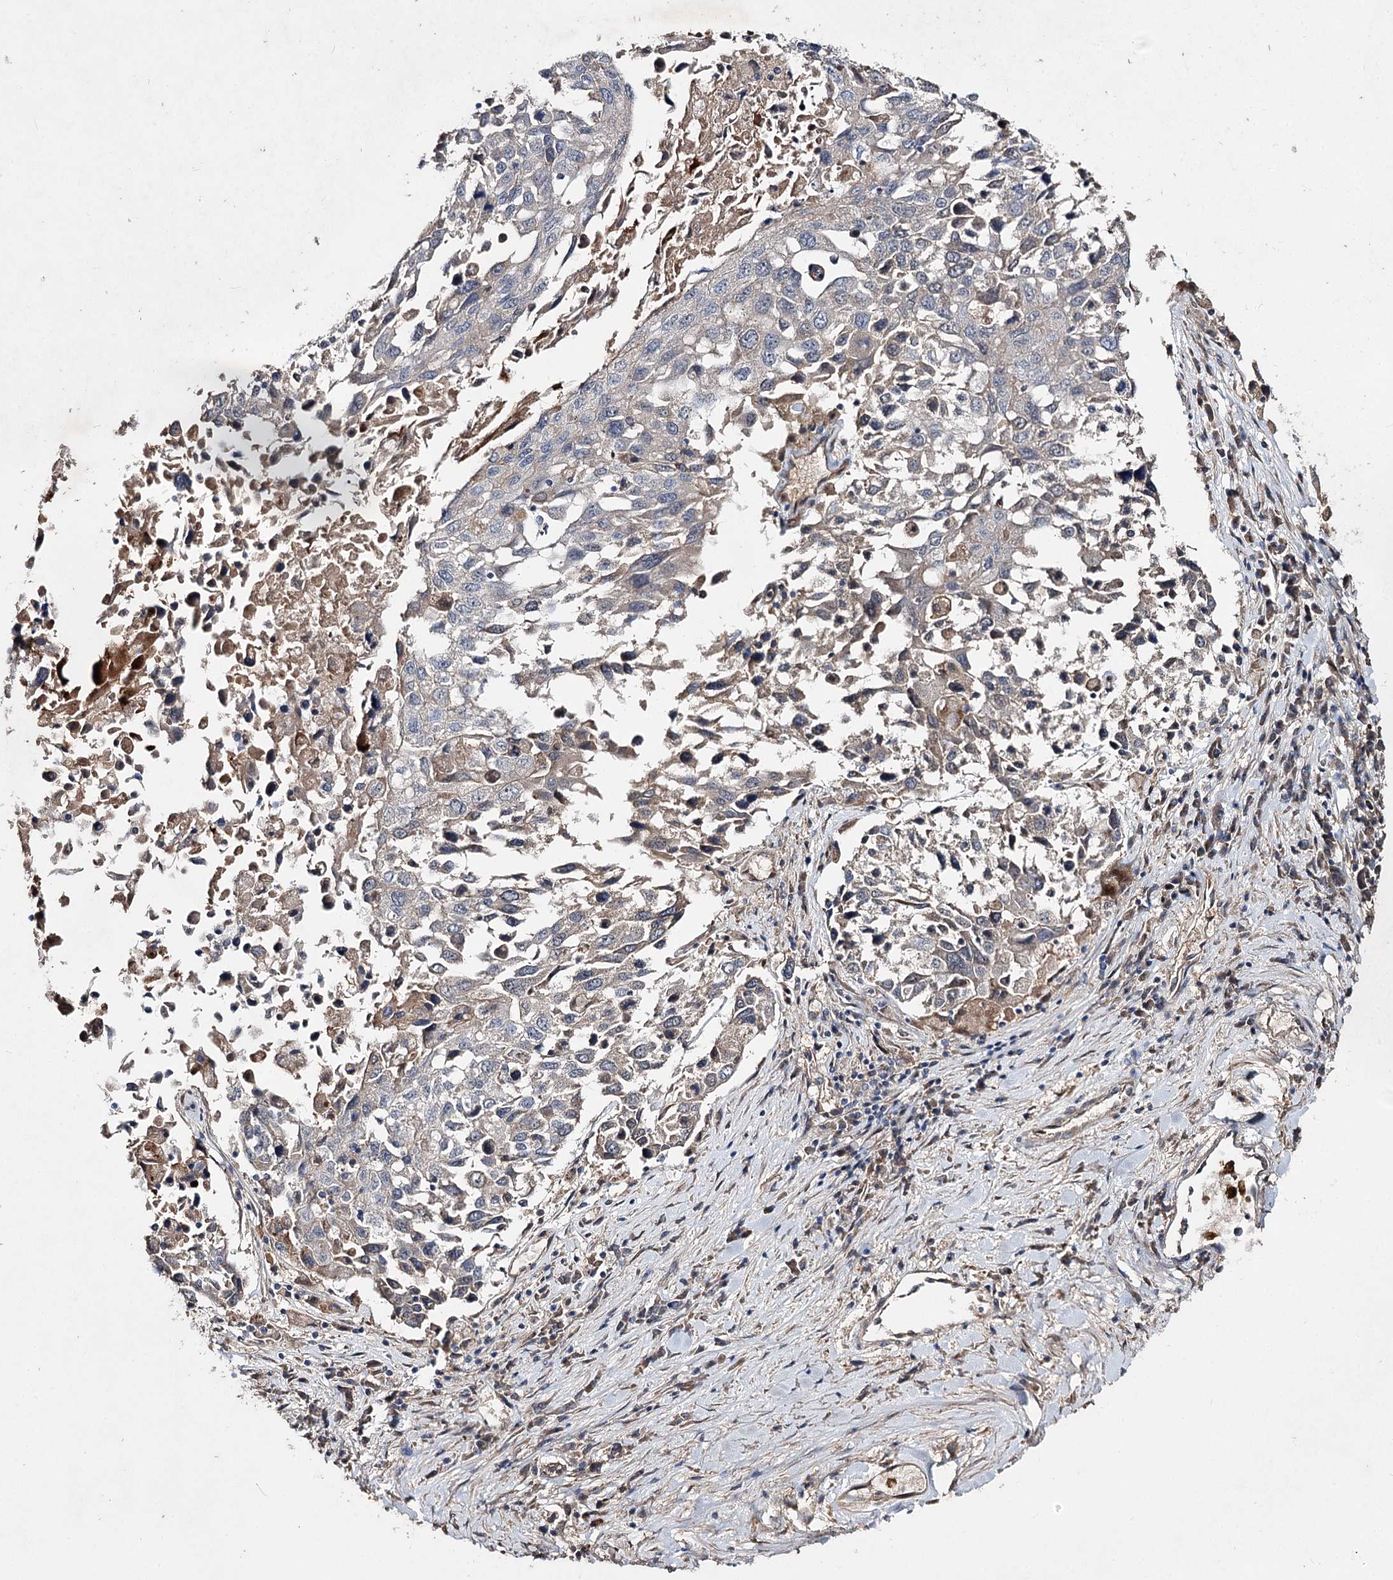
{"staining": {"intensity": "negative", "quantity": "none", "location": "none"}, "tissue": "lung cancer", "cell_type": "Tumor cells", "image_type": "cancer", "snomed": [{"axis": "morphology", "description": "Squamous cell carcinoma, NOS"}, {"axis": "topography", "description": "Lung"}], "caption": "An image of human lung cancer is negative for staining in tumor cells. (DAB immunohistochemistry (IHC) visualized using brightfield microscopy, high magnification).", "gene": "MINDY3", "patient": {"sex": "male", "age": 65}}